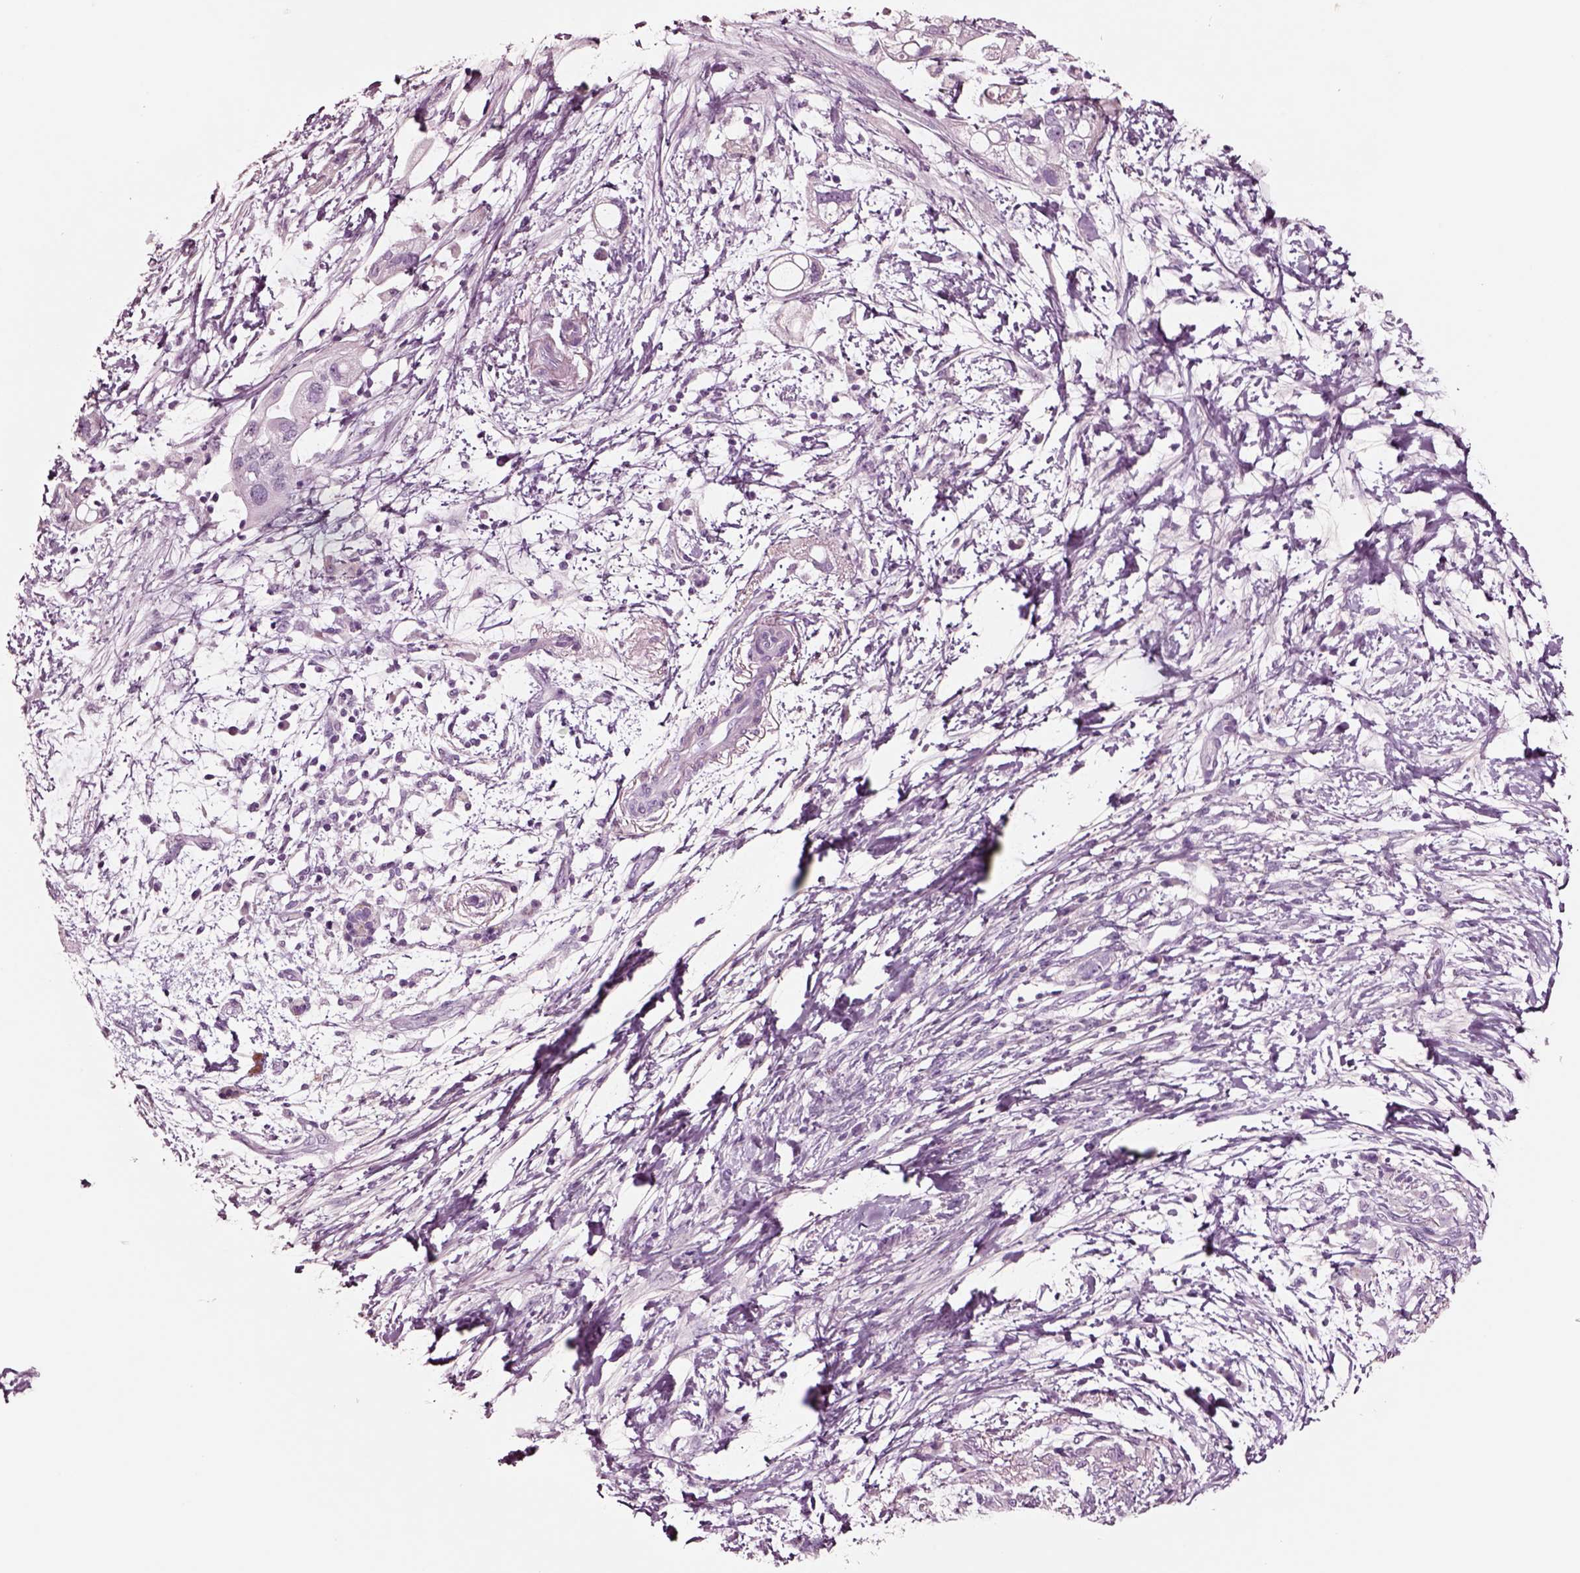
{"staining": {"intensity": "negative", "quantity": "none", "location": "none"}, "tissue": "pancreatic cancer", "cell_type": "Tumor cells", "image_type": "cancer", "snomed": [{"axis": "morphology", "description": "Adenocarcinoma, NOS"}, {"axis": "topography", "description": "Pancreas"}], "caption": "The micrograph demonstrates no staining of tumor cells in pancreatic cancer (adenocarcinoma).", "gene": "NMRK2", "patient": {"sex": "female", "age": 72}}